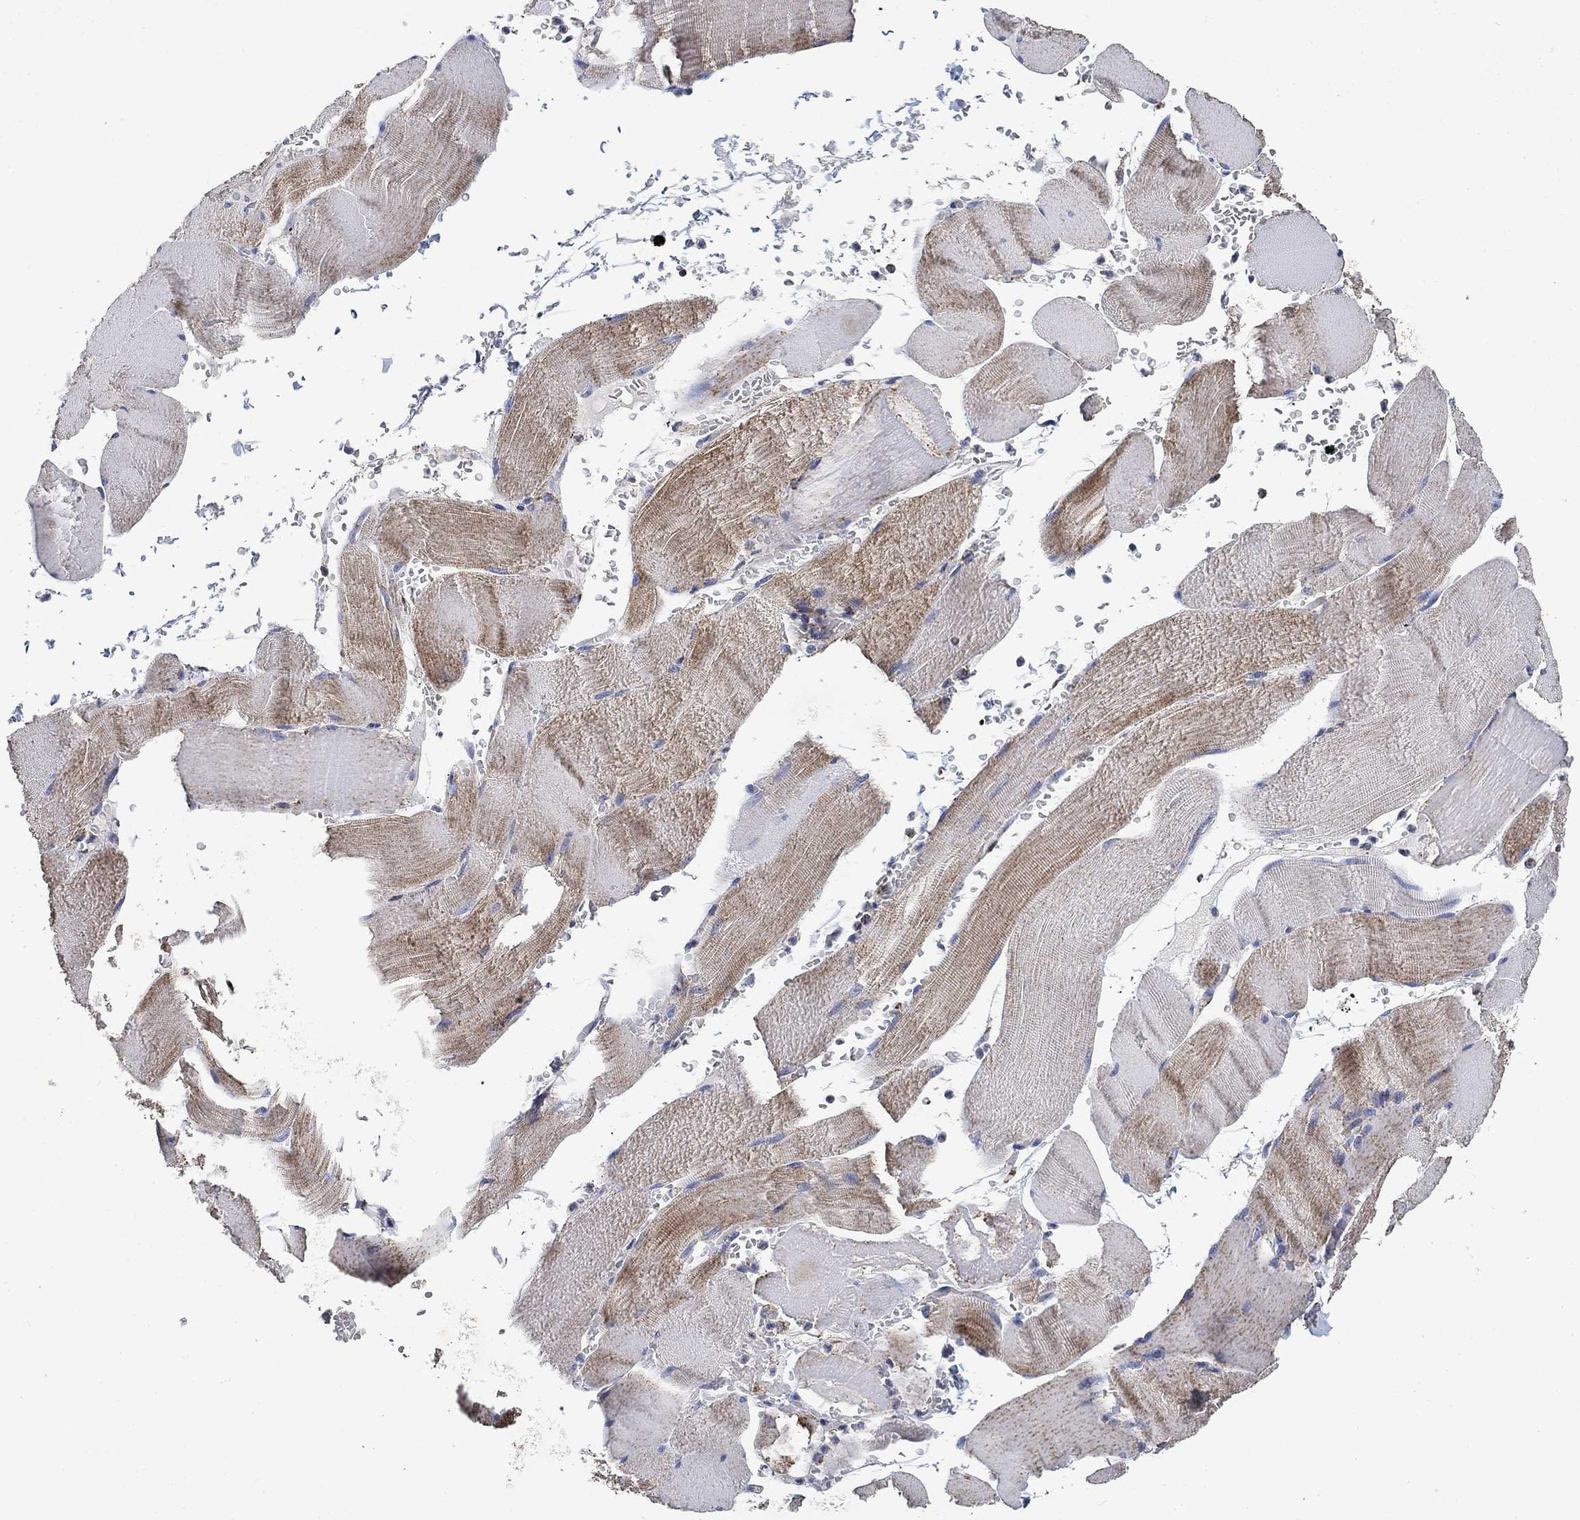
{"staining": {"intensity": "moderate", "quantity": "<25%", "location": "cytoplasmic/membranous"}, "tissue": "skeletal muscle", "cell_type": "Myocytes", "image_type": "normal", "snomed": [{"axis": "morphology", "description": "Normal tissue, NOS"}, {"axis": "topography", "description": "Skeletal muscle"}], "caption": "High-power microscopy captured an IHC image of unremarkable skeletal muscle, revealing moderate cytoplasmic/membranous expression in approximately <25% of myocytes.", "gene": "NDUFS3", "patient": {"sex": "male", "age": 56}}